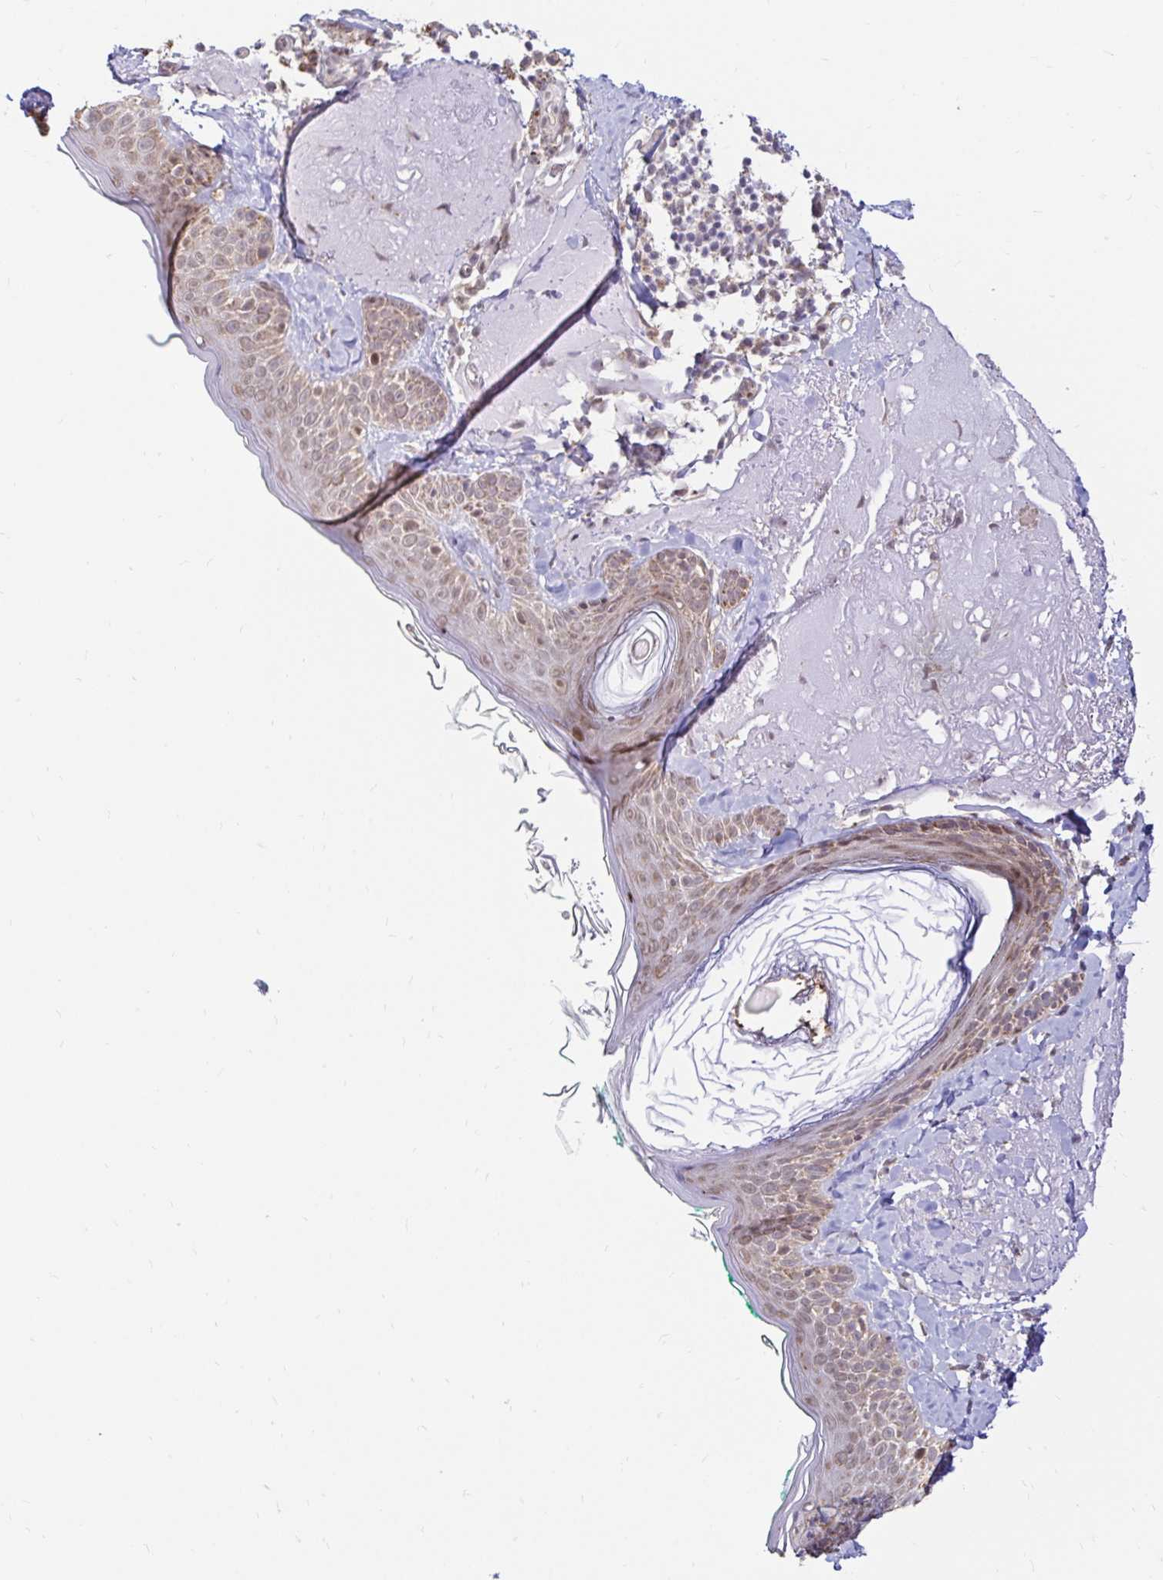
{"staining": {"intensity": "weak", "quantity": "25%-75%", "location": "cytoplasmic/membranous"}, "tissue": "skin", "cell_type": "Fibroblasts", "image_type": "normal", "snomed": [{"axis": "morphology", "description": "Normal tissue, NOS"}, {"axis": "topography", "description": "Skin"}], "caption": "Fibroblasts display weak cytoplasmic/membranous positivity in about 25%-75% of cells in benign skin.", "gene": "TIMM50", "patient": {"sex": "male", "age": 73}}